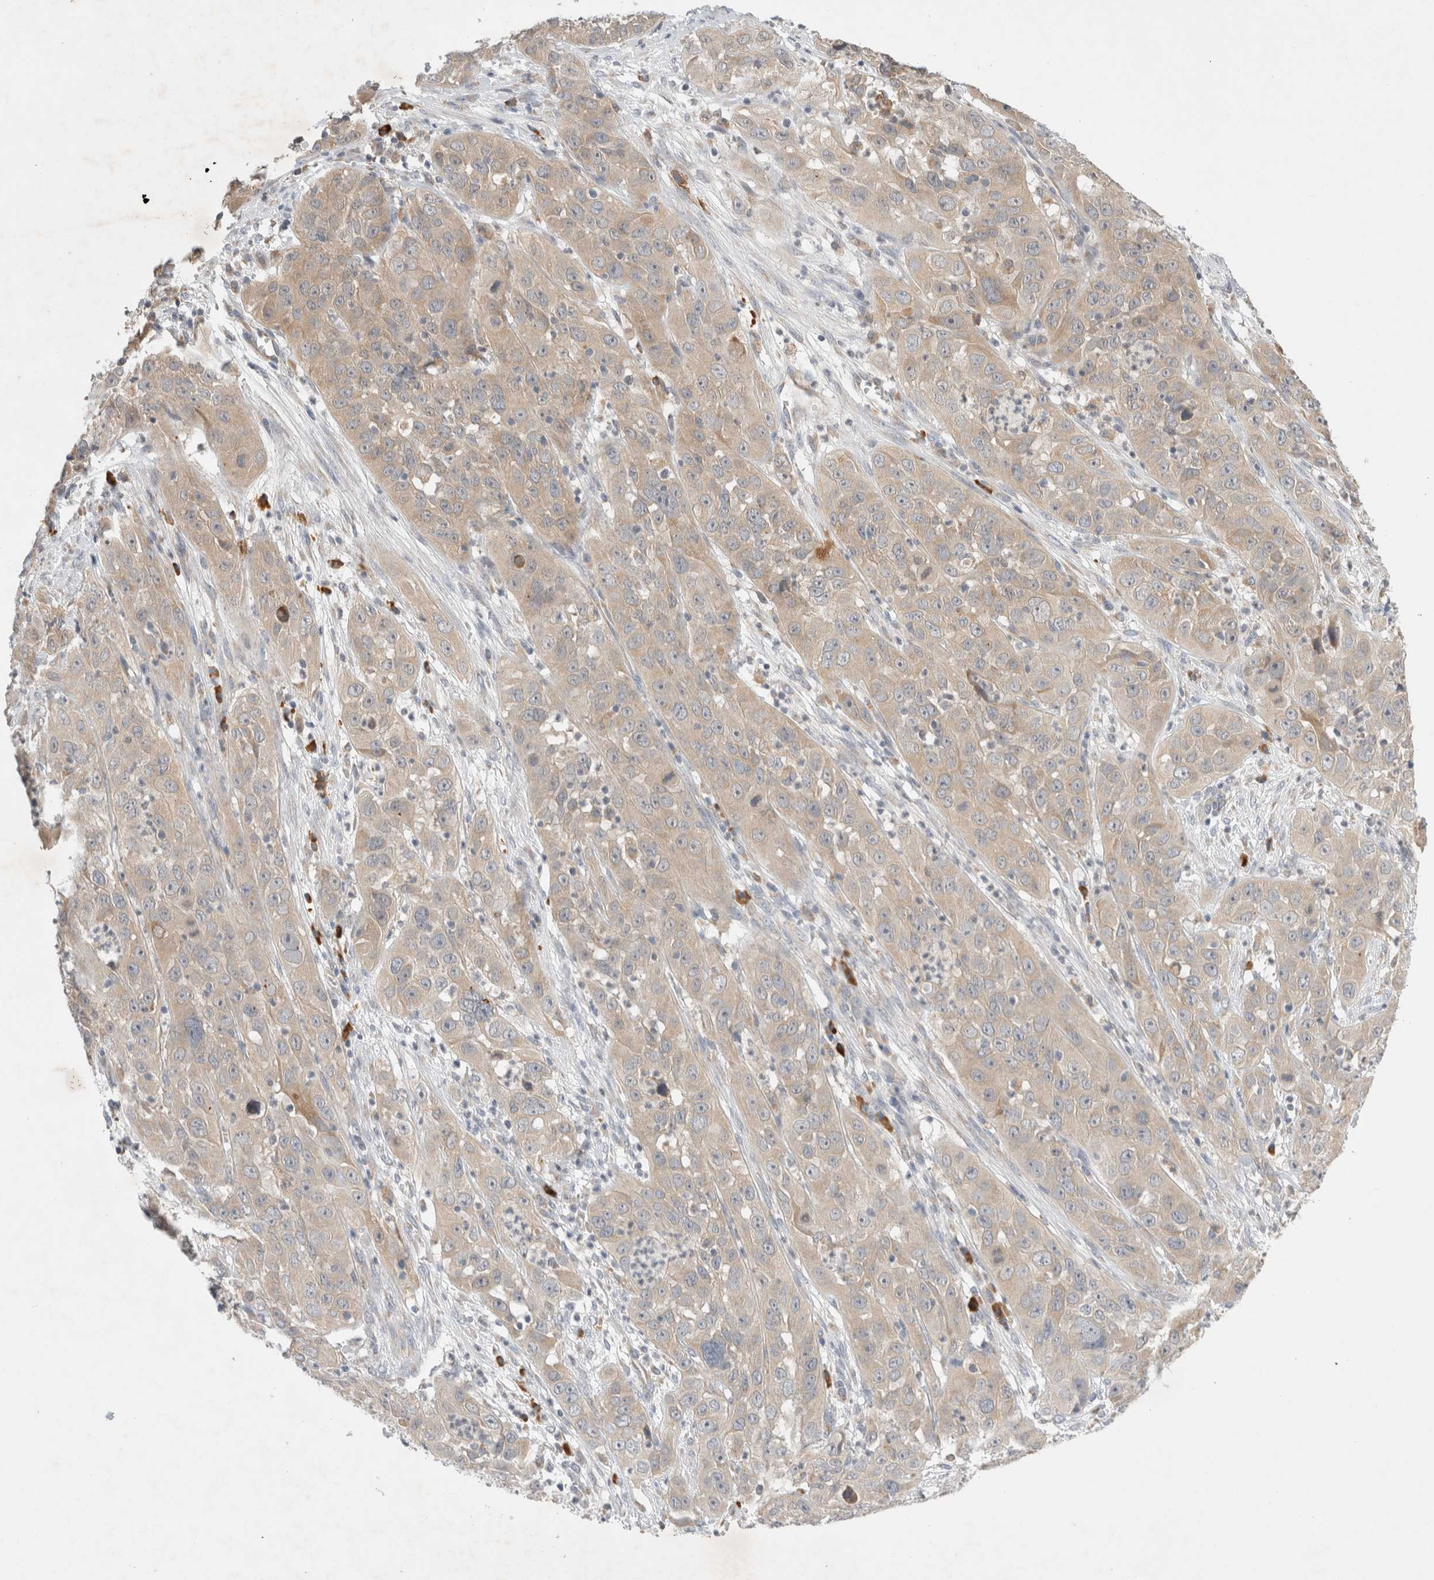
{"staining": {"intensity": "weak", "quantity": ">75%", "location": "cytoplasmic/membranous"}, "tissue": "cervical cancer", "cell_type": "Tumor cells", "image_type": "cancer", "snomed": [{"axis": "morphology", "description": "Squamous cell carcinoma, NOS"}, {"axis": "topography", "description": "Cervix"}], "caption": "Immunohistochemistry staining of cervical squamous cell carcinoma, which exhibits low levels of weak cytoplasmic/membranous positivity in approximately >75% of tumor cells indicating weak cytoplasmic/membranous protein positivity. The staining was performed using DAB (brown) for protein detection and nuclei were counterstained in hematoxylin (blue).", "gene": "NEDD4L", "patient": {"sex": "female", "age": 32}}